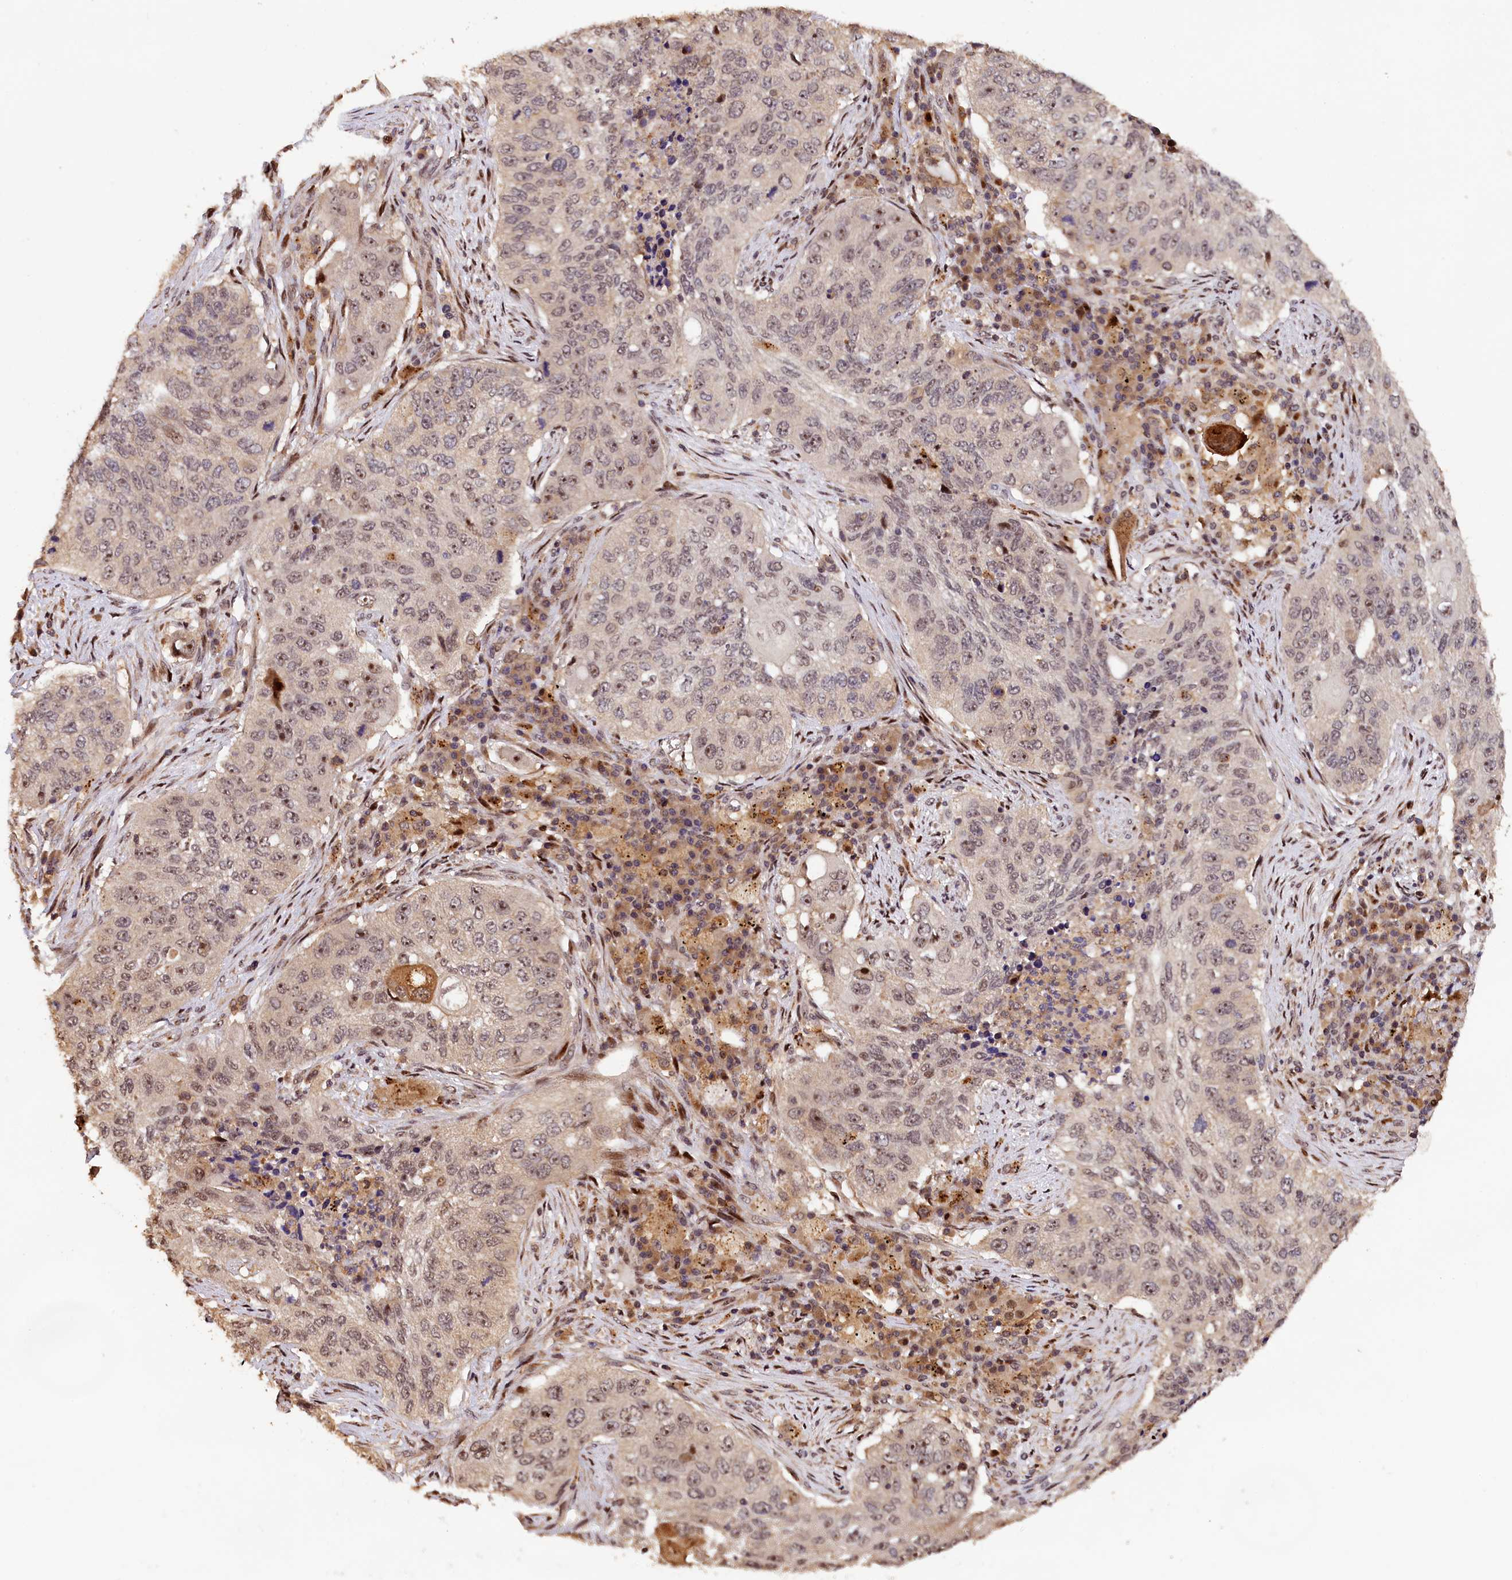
{"staining": {"intensity": "moderate", "quantity": "25%-75%", "location": "nuclear"}, "tissue": "lung cancer", "cell_type": "Tumor cells", "image_type": "cancer", "snomed": [{"axis": "morphology", "description": "Squamous cell carcinoma, NOS"}, {"axis": "topography", "description": "Lung"}], "caption": "Protein staining demonstrates moderate nuclear staining in about 25%-75% of tumor cells in lung cancer.", "gene": "PHAF1", "patient": {"sex": "female", "age": 63}}